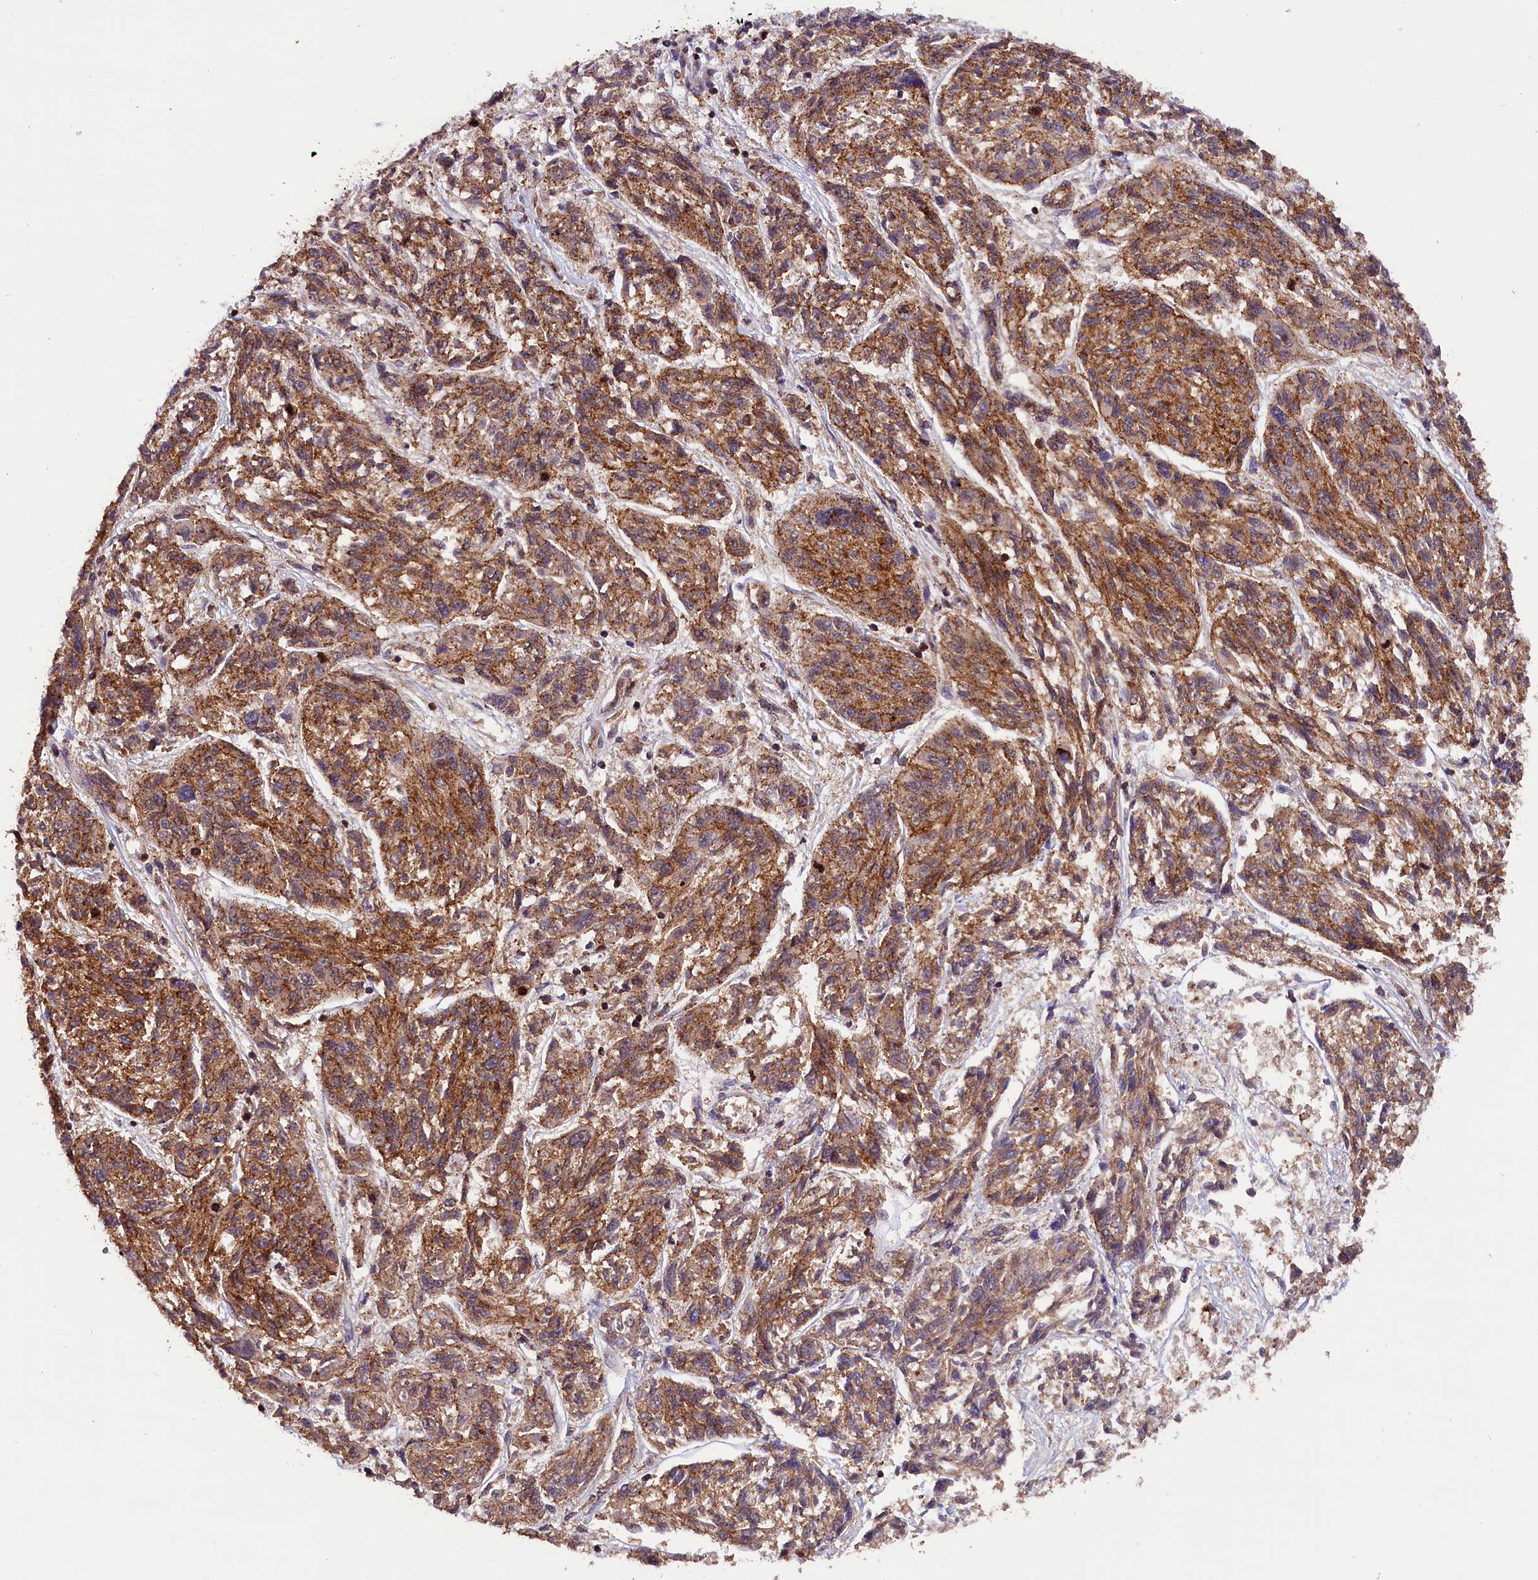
{"staining": {"intensity": "strong", "quantity": ">75%", "location": "cytoplasmic/membranous"}, "tissue": "melanoma", "cell_type": "Tumor cells", "image_type": "cancer", "snomed": [{"axis": "morphology", "description": "Malignant melanoma, NOS"}, {"axis": "topography", "description": "Skin"}], "caption": "Immunohistochemical staining of human malignant melanoma exhibits high levels of strong cytoplasmic/membranous positivity in approximately >75% of tumor cells.", "gene": "IST1", "patient": {"sex": "male", "age": 53}}